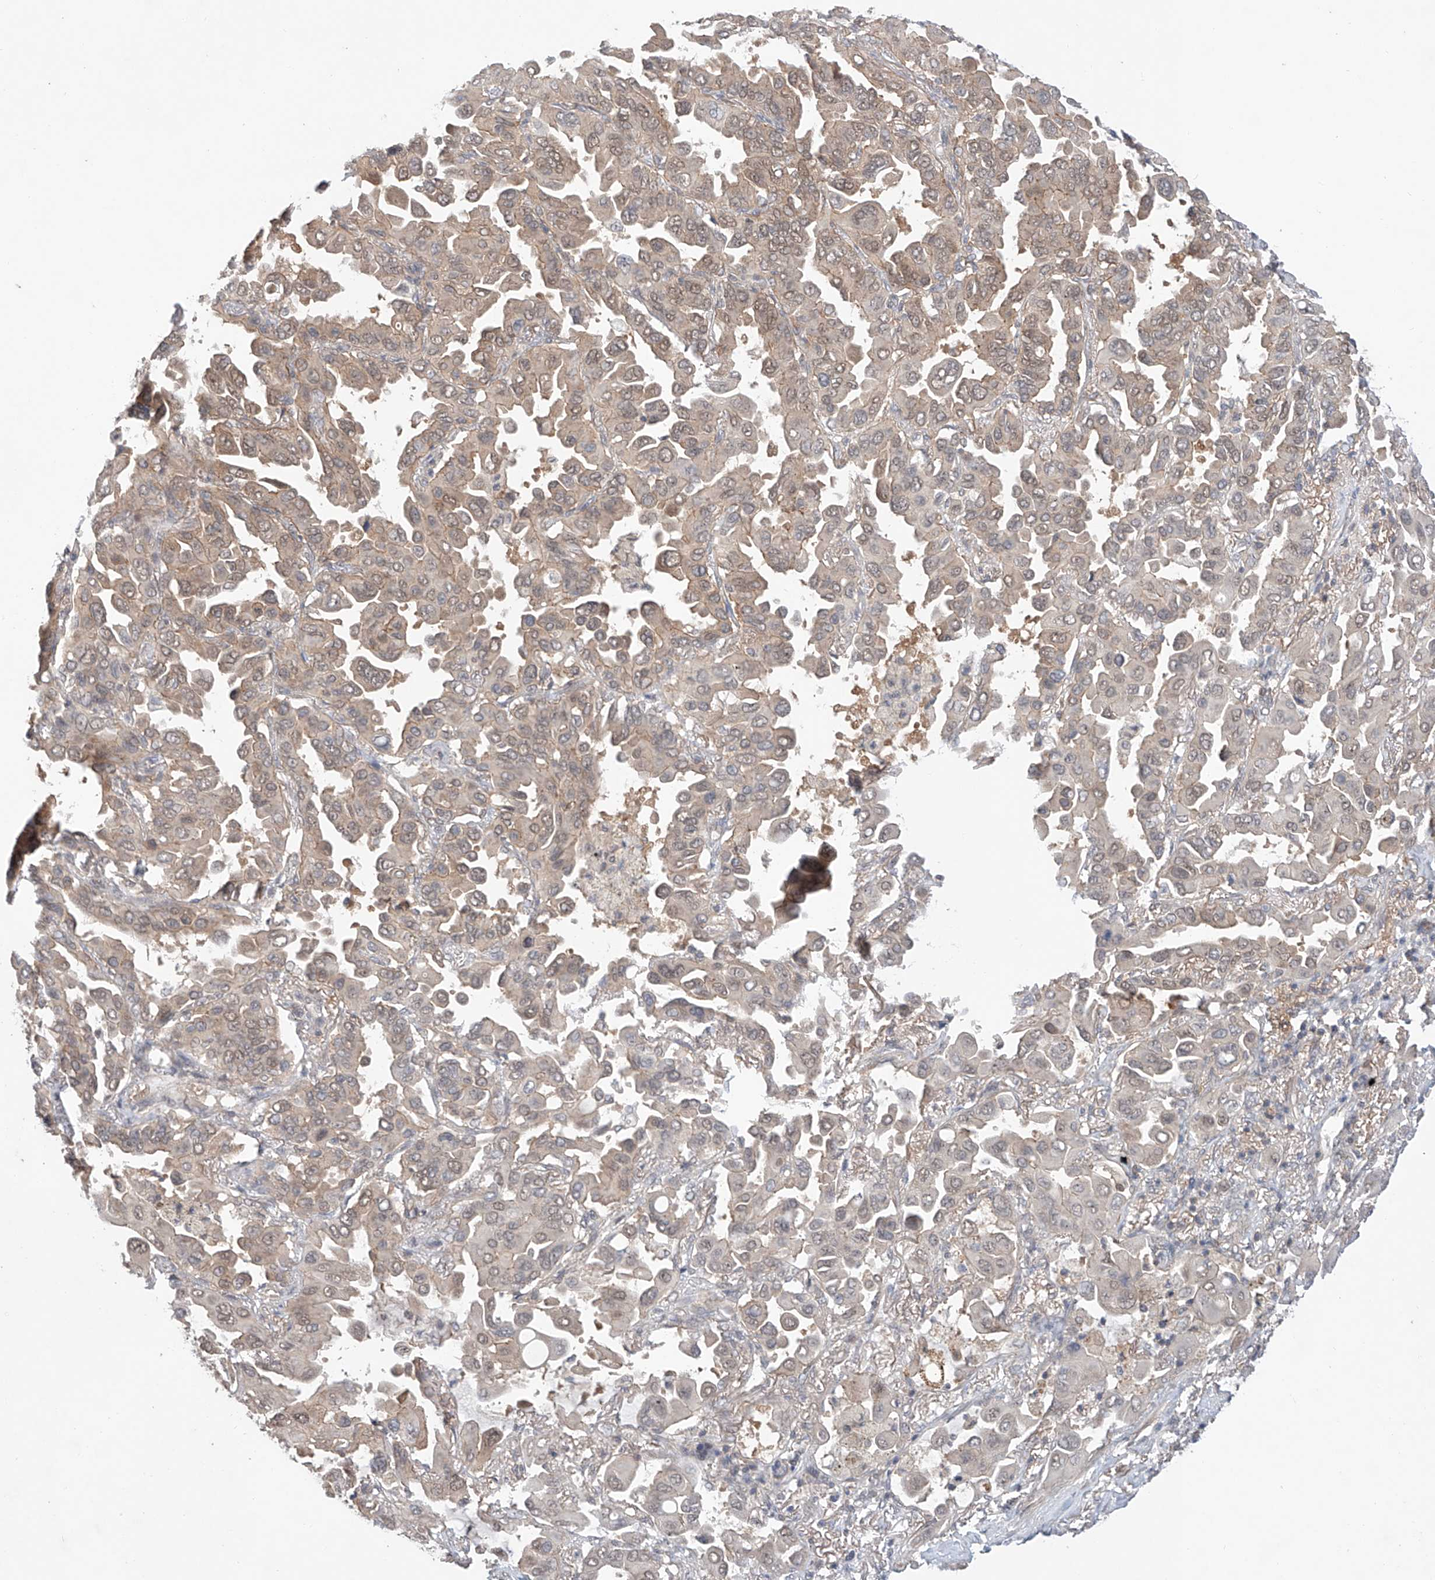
{"staining": {"intensity": "weak", "quantity": "<25%", "location": "cytoplasmic/membranous"}, "tissue": "lung cancer", "cell_type": "Tumor cells", "image_type": "cancer", "snomed": [{"axis": "morphology", "description": "Adenocarcinoma, NOS"}, {"axis": "topography", "description": "Lung"}], "caption": "Immunohistochemistry photomicrograph of lung cancer stained for a protein (brown), which shows no positivity in tumor cells. The staining is performed using DAB brown chromogen with nuclei counter-stained in using hematoxylin.", "gene": "TSR2", "patient": {"sex": "male", "age": 64}}